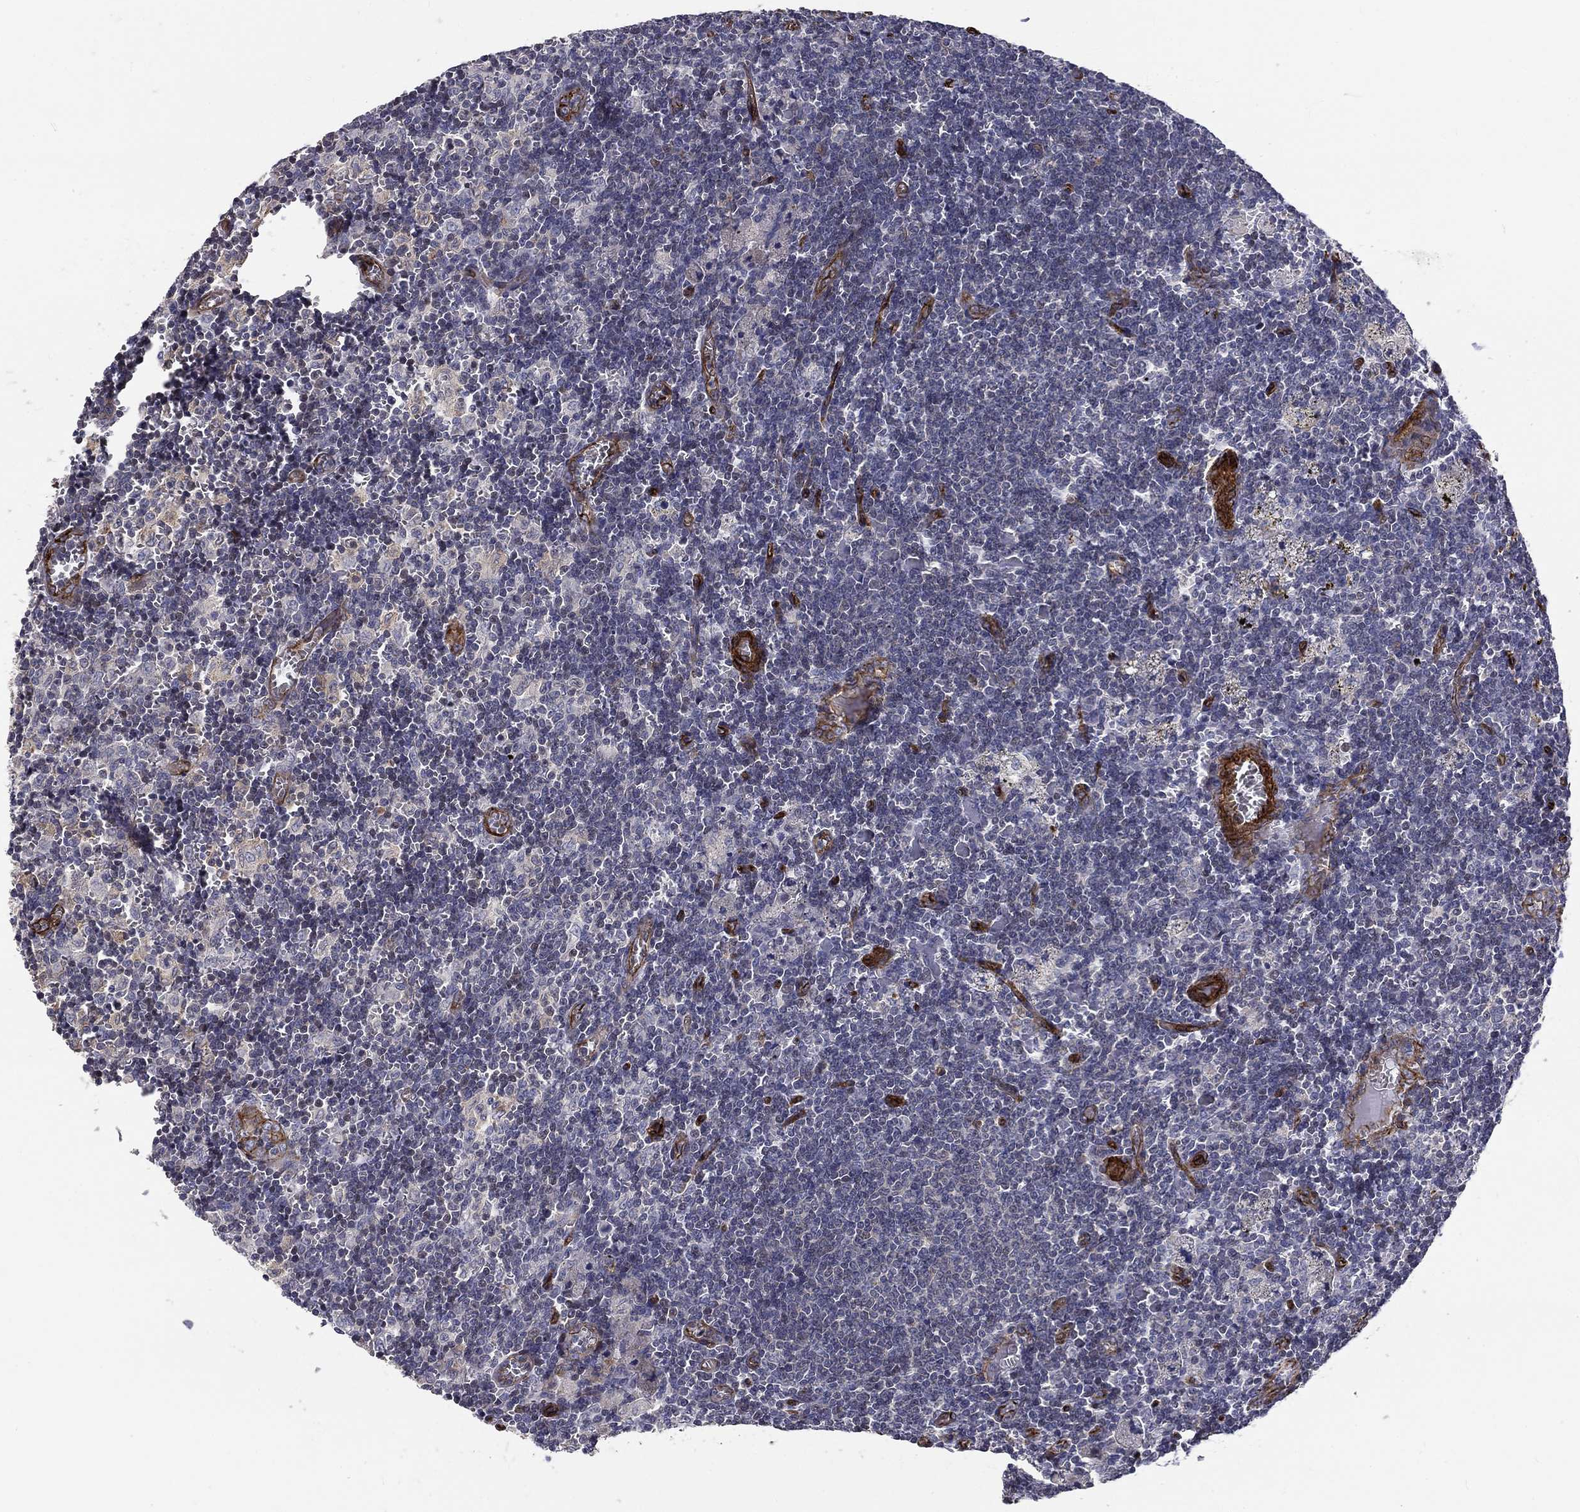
{"staining": {"intensity": "negative", "quantity": "none", "location": "none"}, "tissue": "lymph node", "cell_type": "Germinal center cells", "image_type": "normal", "snomed": [{"axis": "morphology", "description": "Normal tissue, NOS"}, {"axis": "topography", "description": "Lymph node"}], "caption": "Immunohistochemistry micrograph of unremarkable lymph node: lymph node stained with DAB reveals no significant protein expression in germinal center cells.", "gene": "SYNC", "patient": {"sex": "male", "age": 62}}